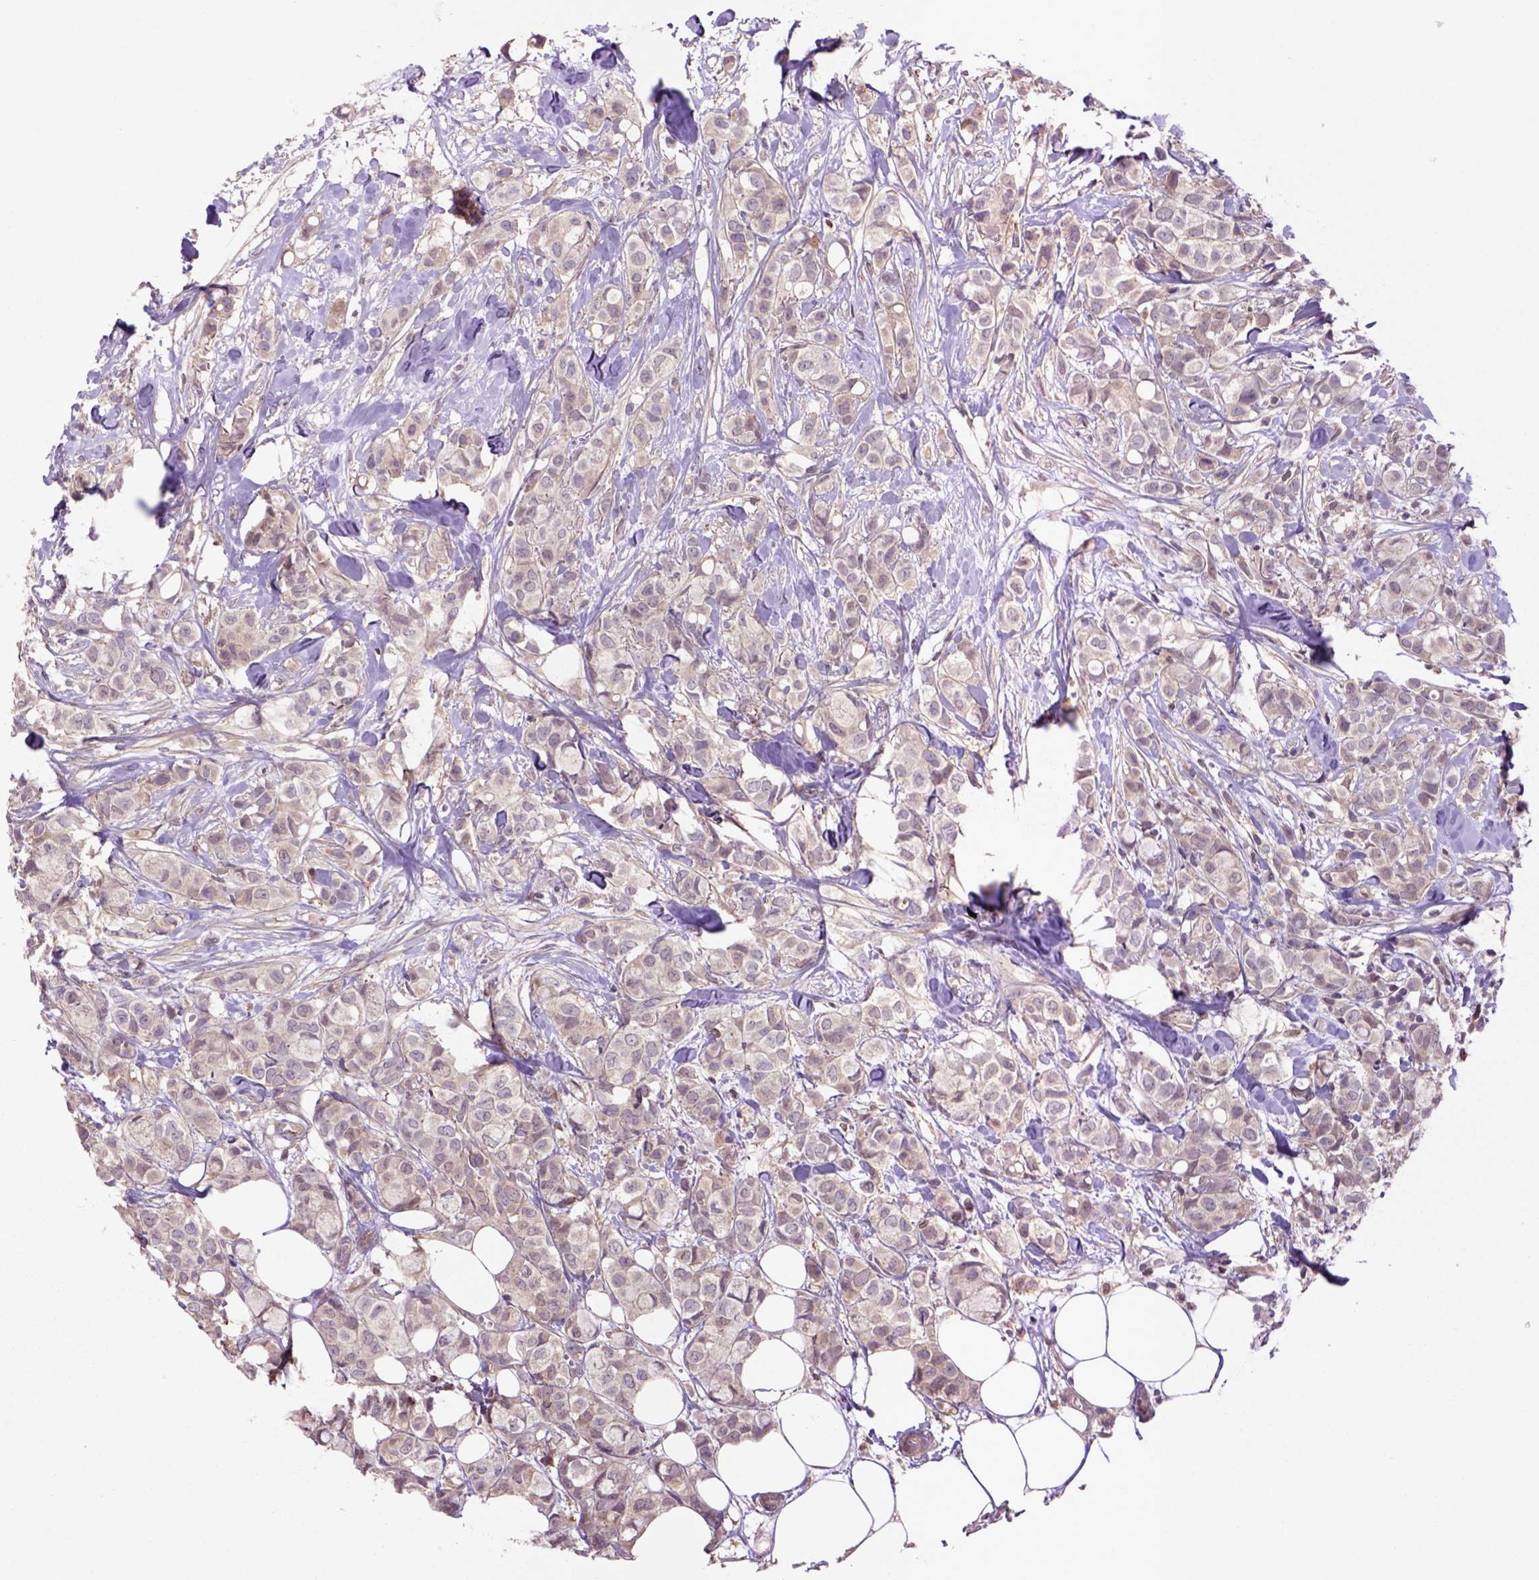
{"staining": {"intensity": "negative", "quantity": "none", "location": "none"}, "tissue": "breast cancer", "cell_type": "Tumor cells", "image_type": "cancer", "snomed": [{"axis": "morphology", "description": "Duct carcinoma"}, {"axis": "topography", "description": "Breast"}], "caption": "There is no significant positivity in tumor cells of breast cancer (infiltrating ductal carcinoma).", "gene": "HSPBP1", "patient": {"sex": "female", "age": 85}}